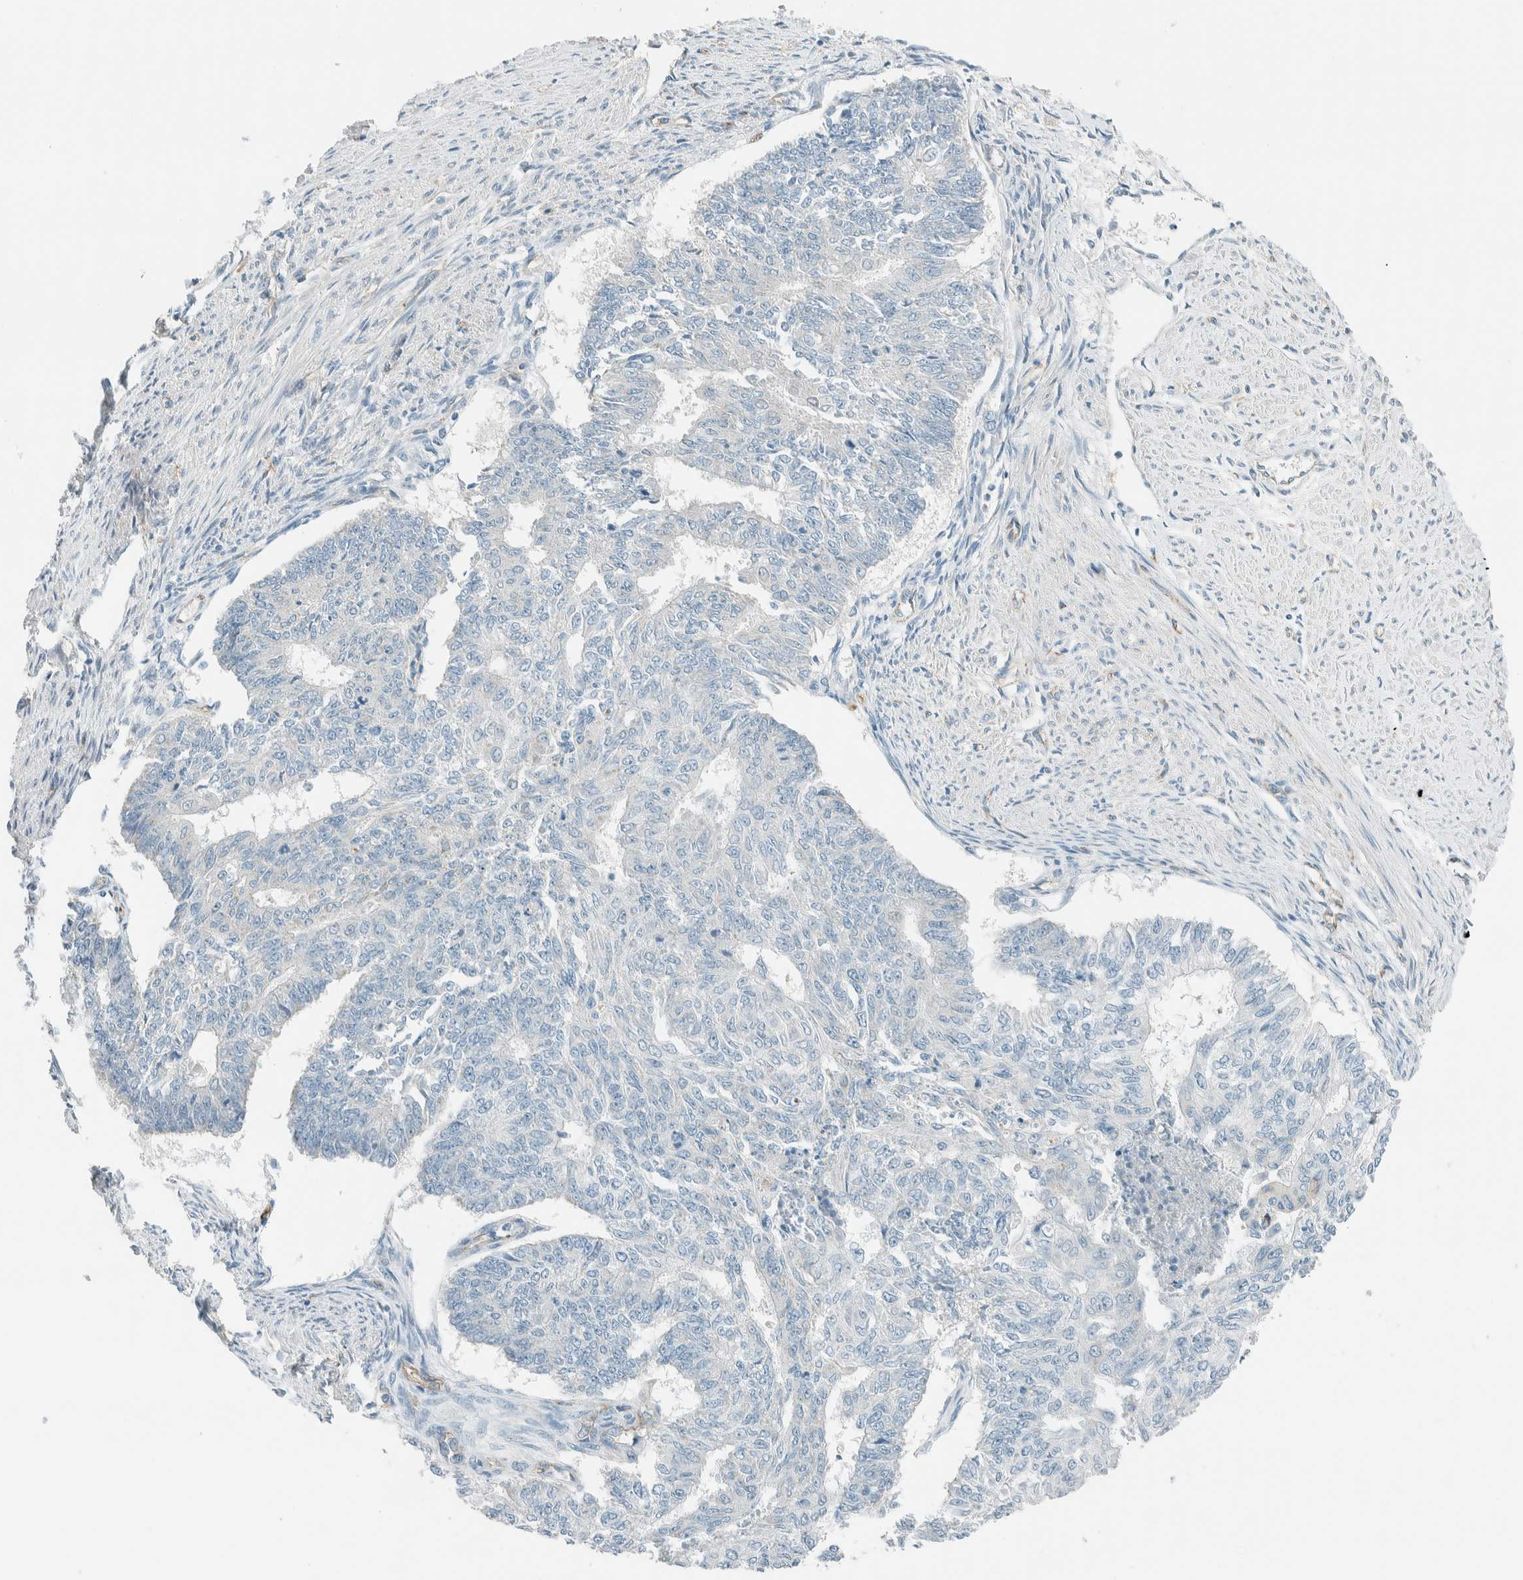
{"staining": {"intensity": "negative", "quantity": "none", "location": "none"}, "tissue": "endometrial cancer", "cell_type": "Tumor cells", "image_type": "cancer", "snomed": [{"axis": "morphology", "description": "Adenocarcinoma, NOS"}, {"axis": "topography", "description": "Endometrium"}], "caption": "The image displays no staining of tumor cells in endometrial cancer (adenocarcinoma).", "gene": "SLFN12", "patient": {"sex": "female", "age": 32}}